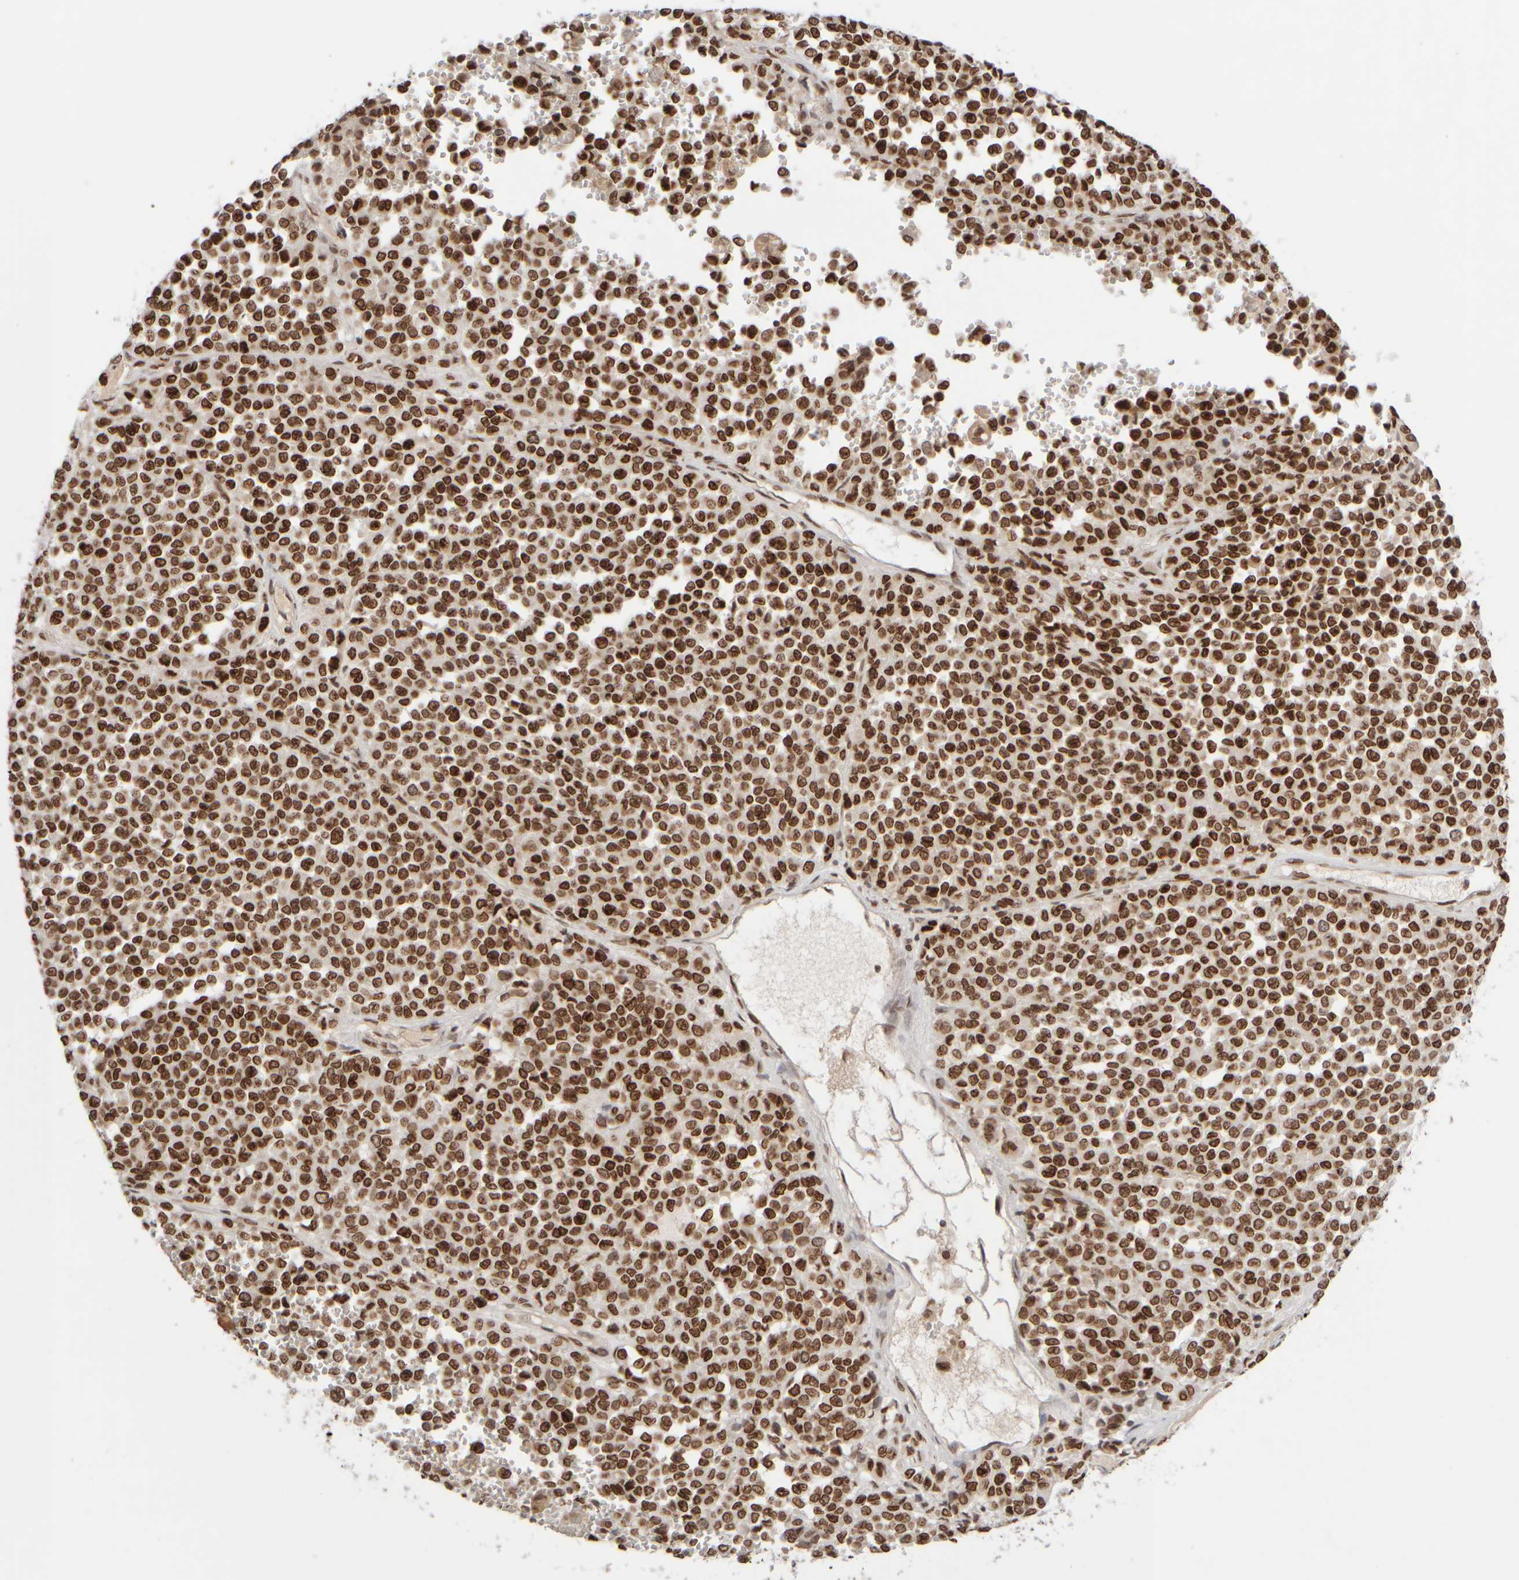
{"staining": {"intensity": "strong", "quantity": ">75%", "location": "nuclear"}, "tissue": "melanoma", "cell_type": "Tumor cells", "image_type": "cancer", "snomed": [{"axis": "morphology", "description": "Malignant melanoma, Metastatic site"}, {"axis": "topography", "description": "Pancreas"}], "caption": "Strong nuclear protein expression is appreciated in about >75% of tumor cells in melanoma. The staining was performed using DAB (3,3'-diaminobenzidine) to visualize the protein expression in brown, while the nuclei were stained in blue with hematoxylin (Magnification: 20x).", "gene": "ZC3HC1", "patient": {"sex": "female", "age": 30}}